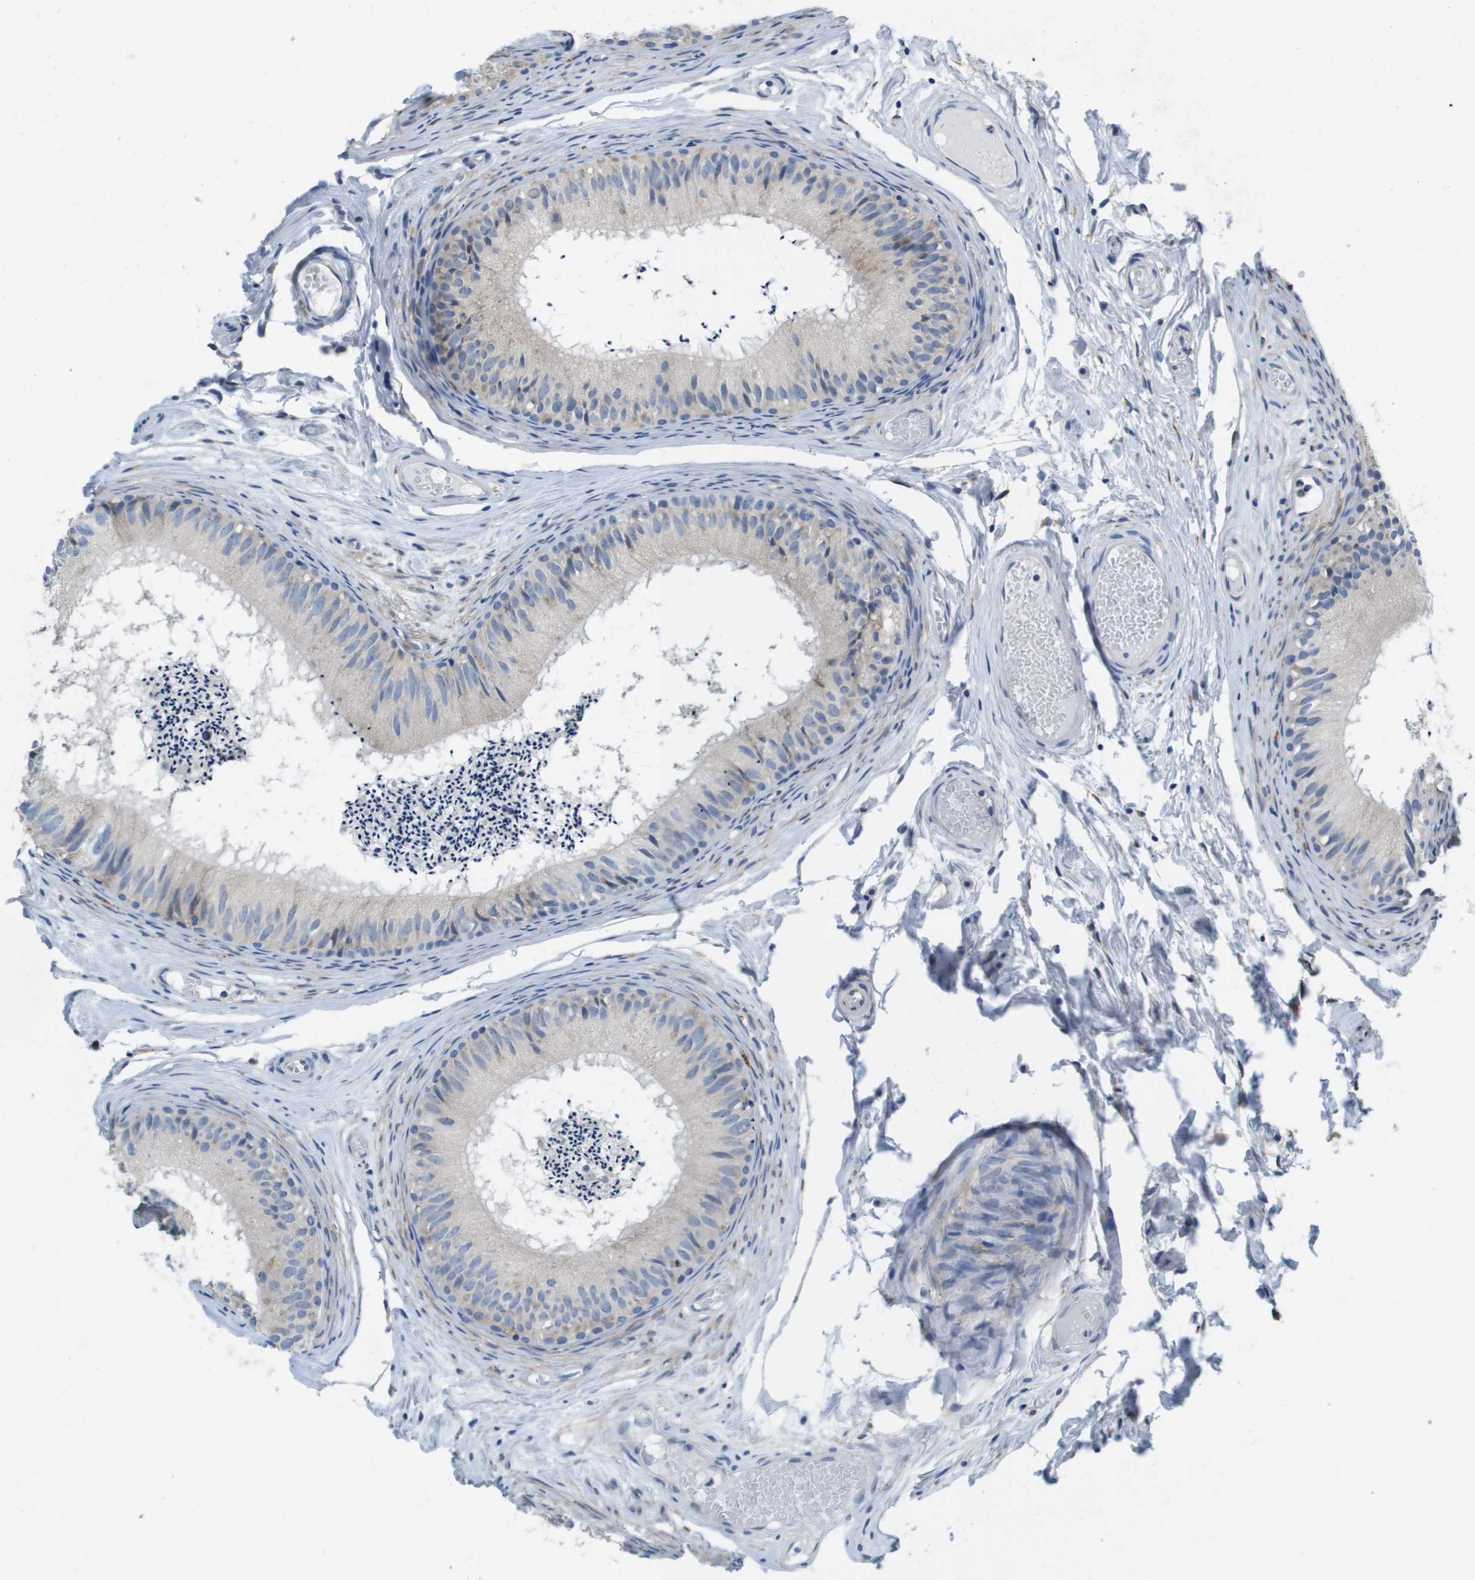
{"staining": {"intensity": "moderate", "quantity": "<25%", "location": "cytoplasmic/membranous"}, "tissue": "epididymis", "cell_type": "Glandular cells", "image_type": "normal", "snomed": [{"axis": "morphology", "description": "Normal tissue, NOS"}, {"axis": "topography", "description": "Epididymis"}], "caption": "A low amount of moderate cytoplasmic/membranous expression is present in approximately <25% of glandular cells in unremarkable epididymis.", "gene": "ST3GAL2", "patient": {"sex": "male", "age": 46}}